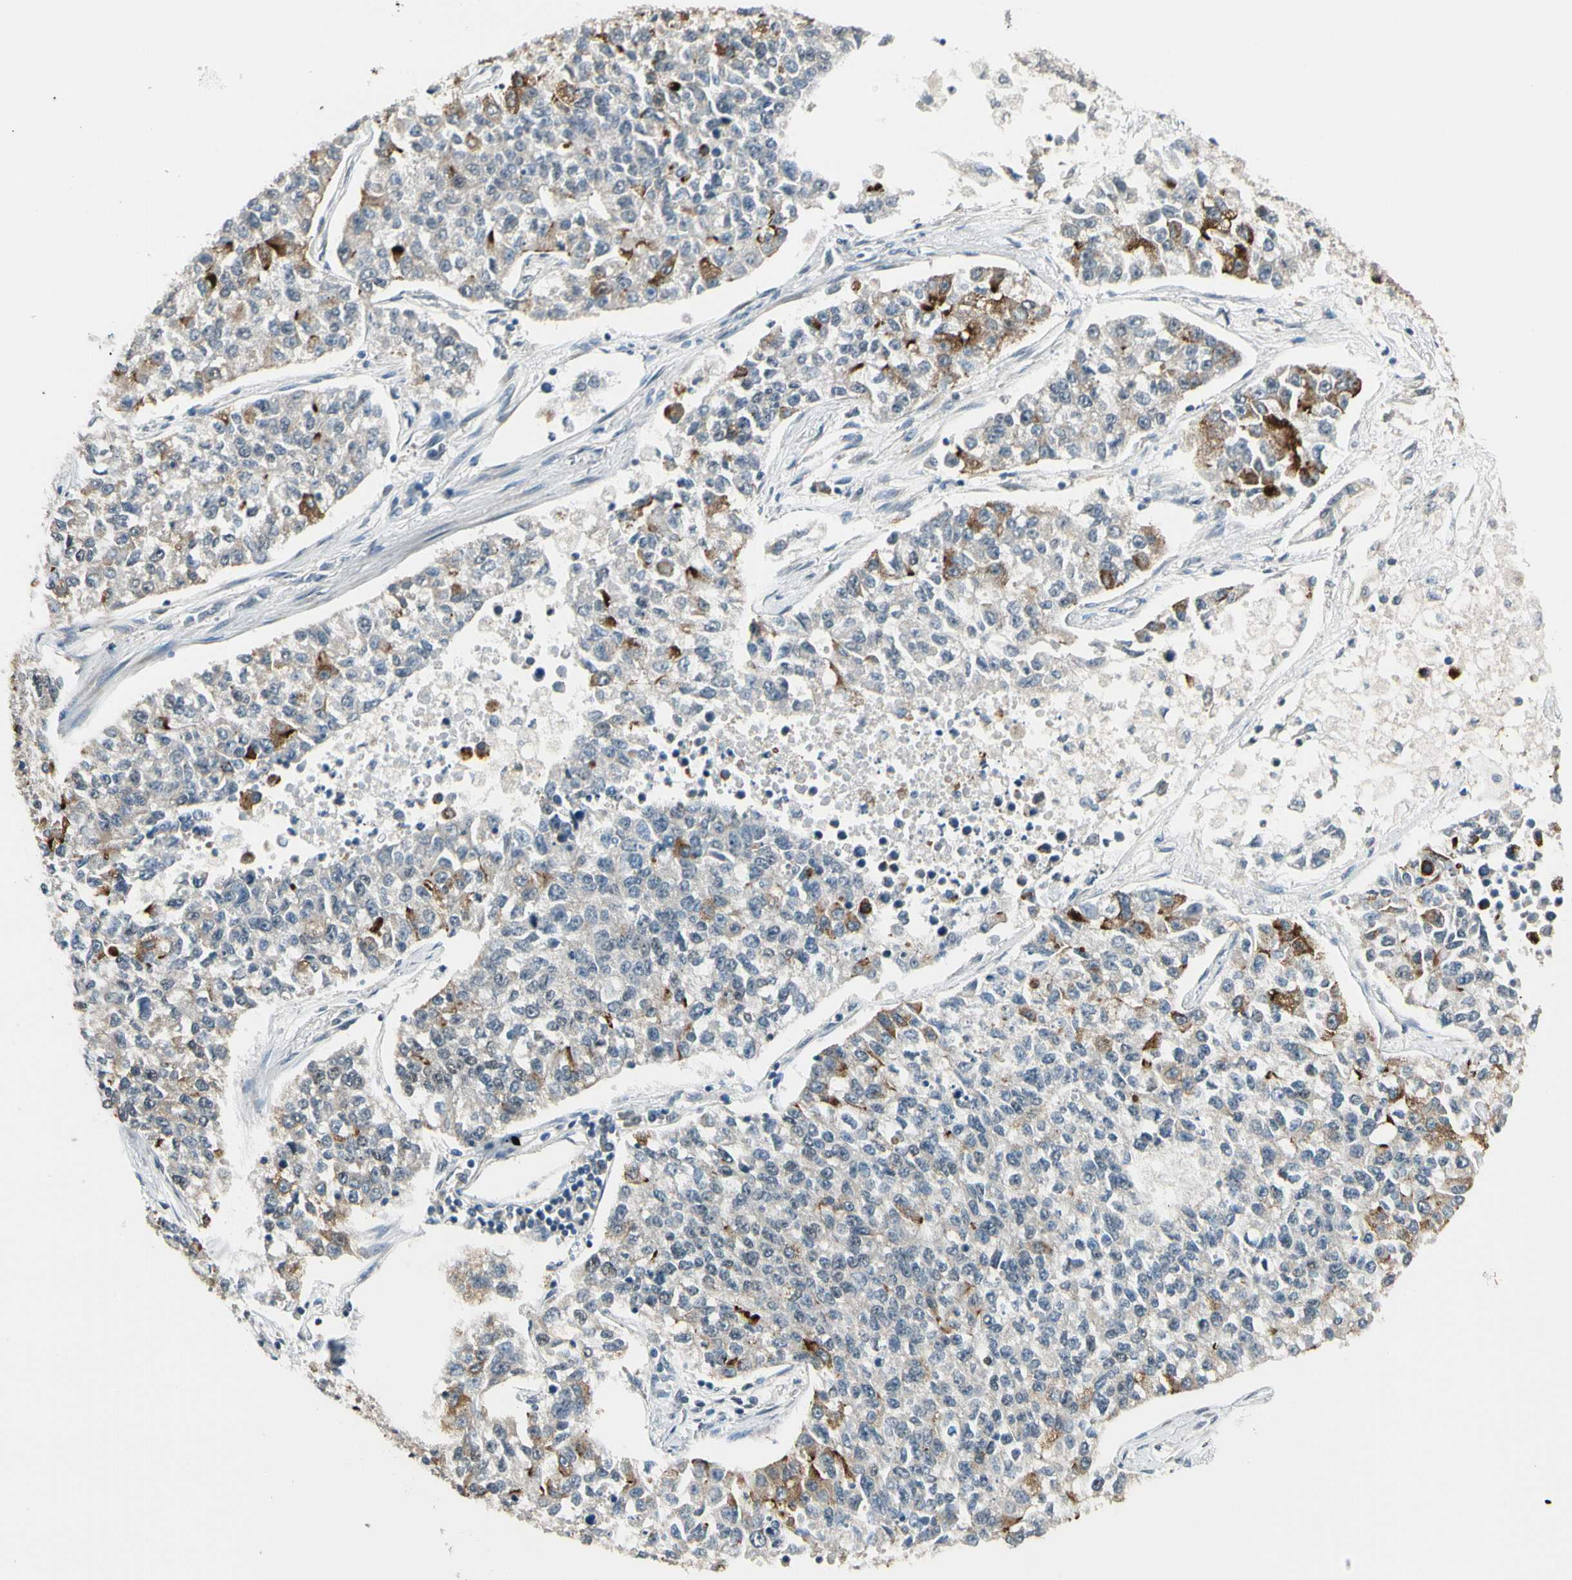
{"staining": {"intensity": "negative", "quantity": "none", "location": "none"}, "tissue": "lung cancer", "cell_type": "Tumor cells", "image_type": "cancer", "snomed": [{"axis": "morphology", "description": "Adenocarcinoma, NOS"}, {"axis": "topography", "description": "Lung"}], "caption": "Adenocarcinoma (lung) stained for a protein using IHC displays no staining tumor cells.", "gene": "MCPH1", "patient": {"sex": "male", "age": 49}}